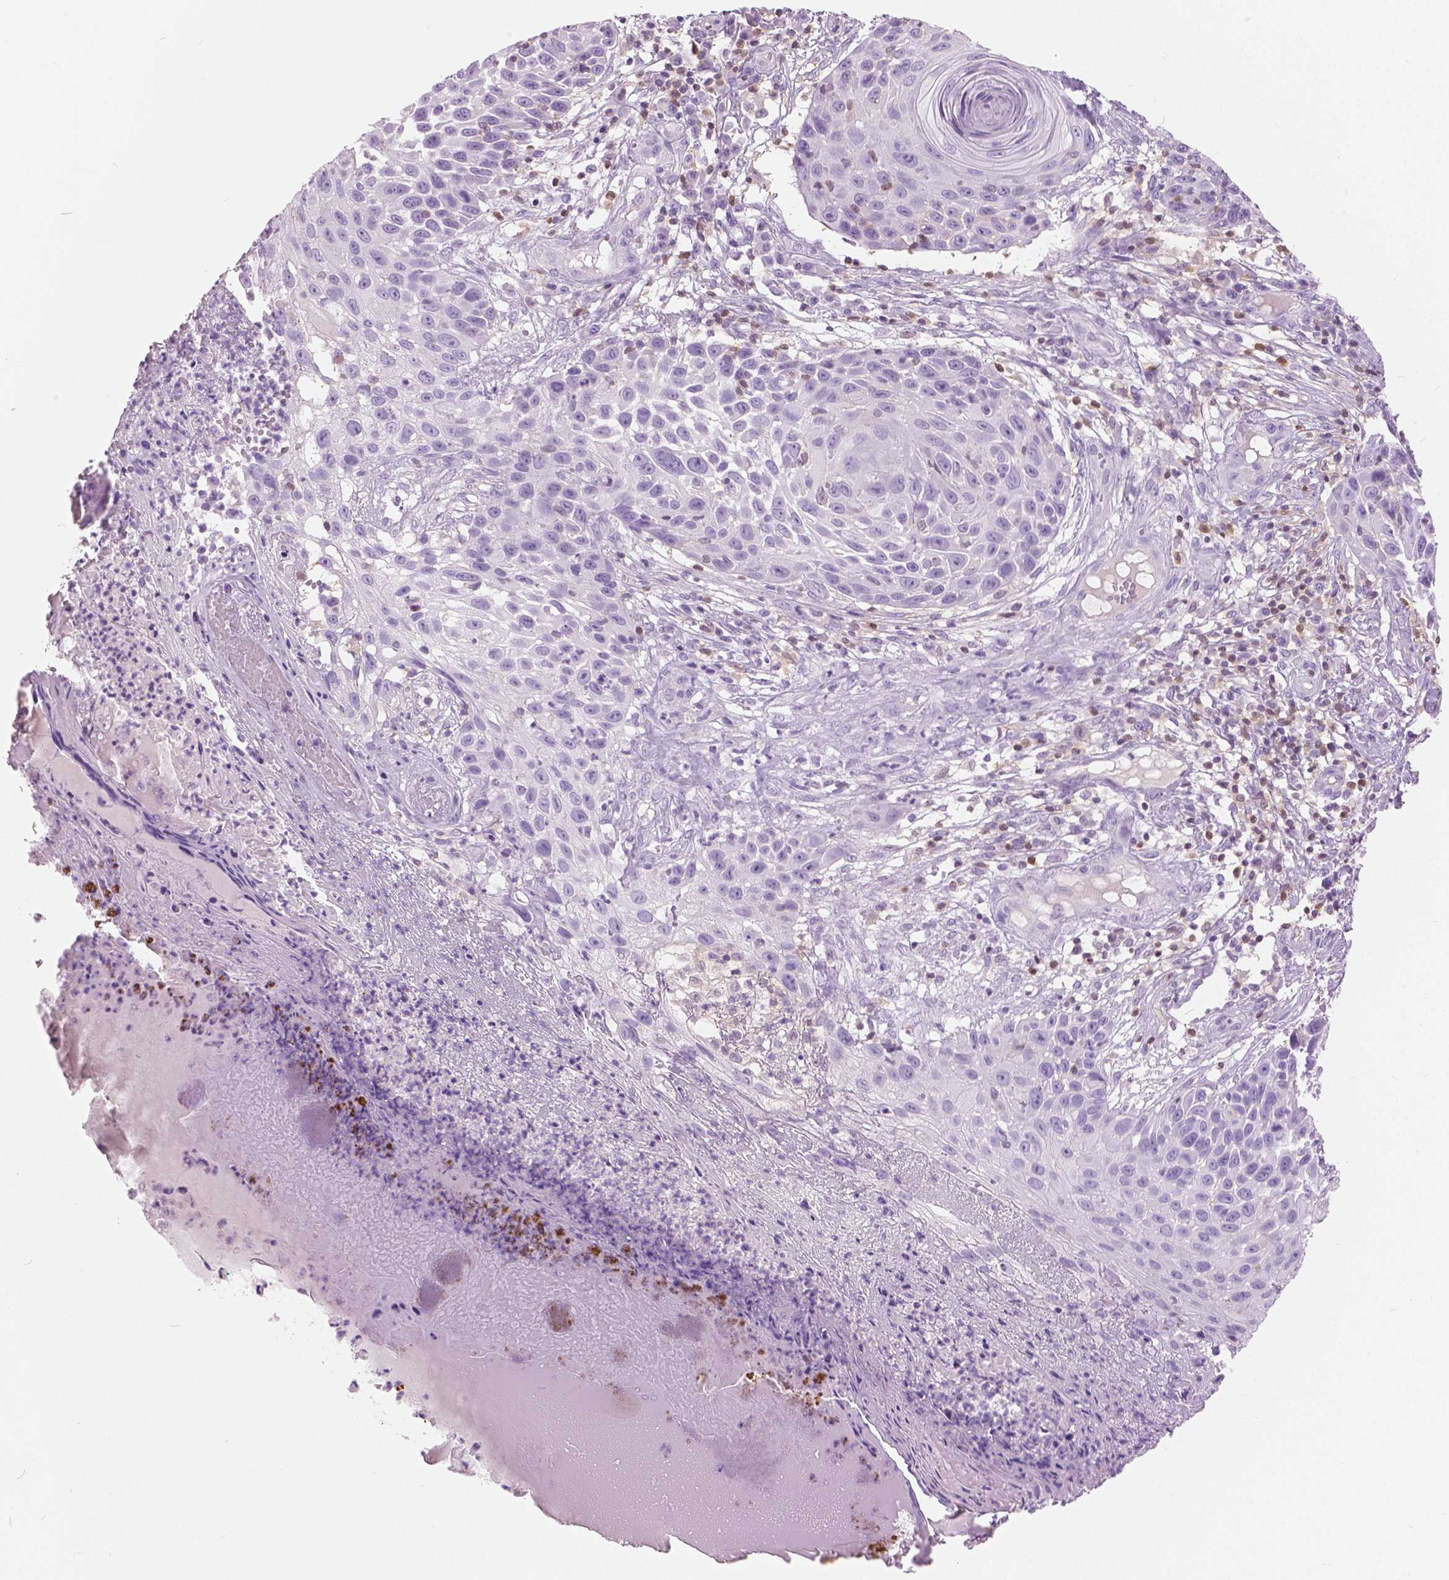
{"staining": {"intensity": "negative", "quantity": "none", "location": "none"}, "tissue": "skin cancer", "cell_type": "Tumor cells", "image_type": "cancer", "snomed": [{"axis": "morphology", "description": "Squamous cell carcinoma, NOS"}, {"axis": "topography", "description": "Skin"}], "caption": "An image of skin cancer (squamous cell carcinoma) stained for a protein shows no brown staining in tumor cells.", "gene": "GALM", "patient": {"sex": "male", "age": 92}}